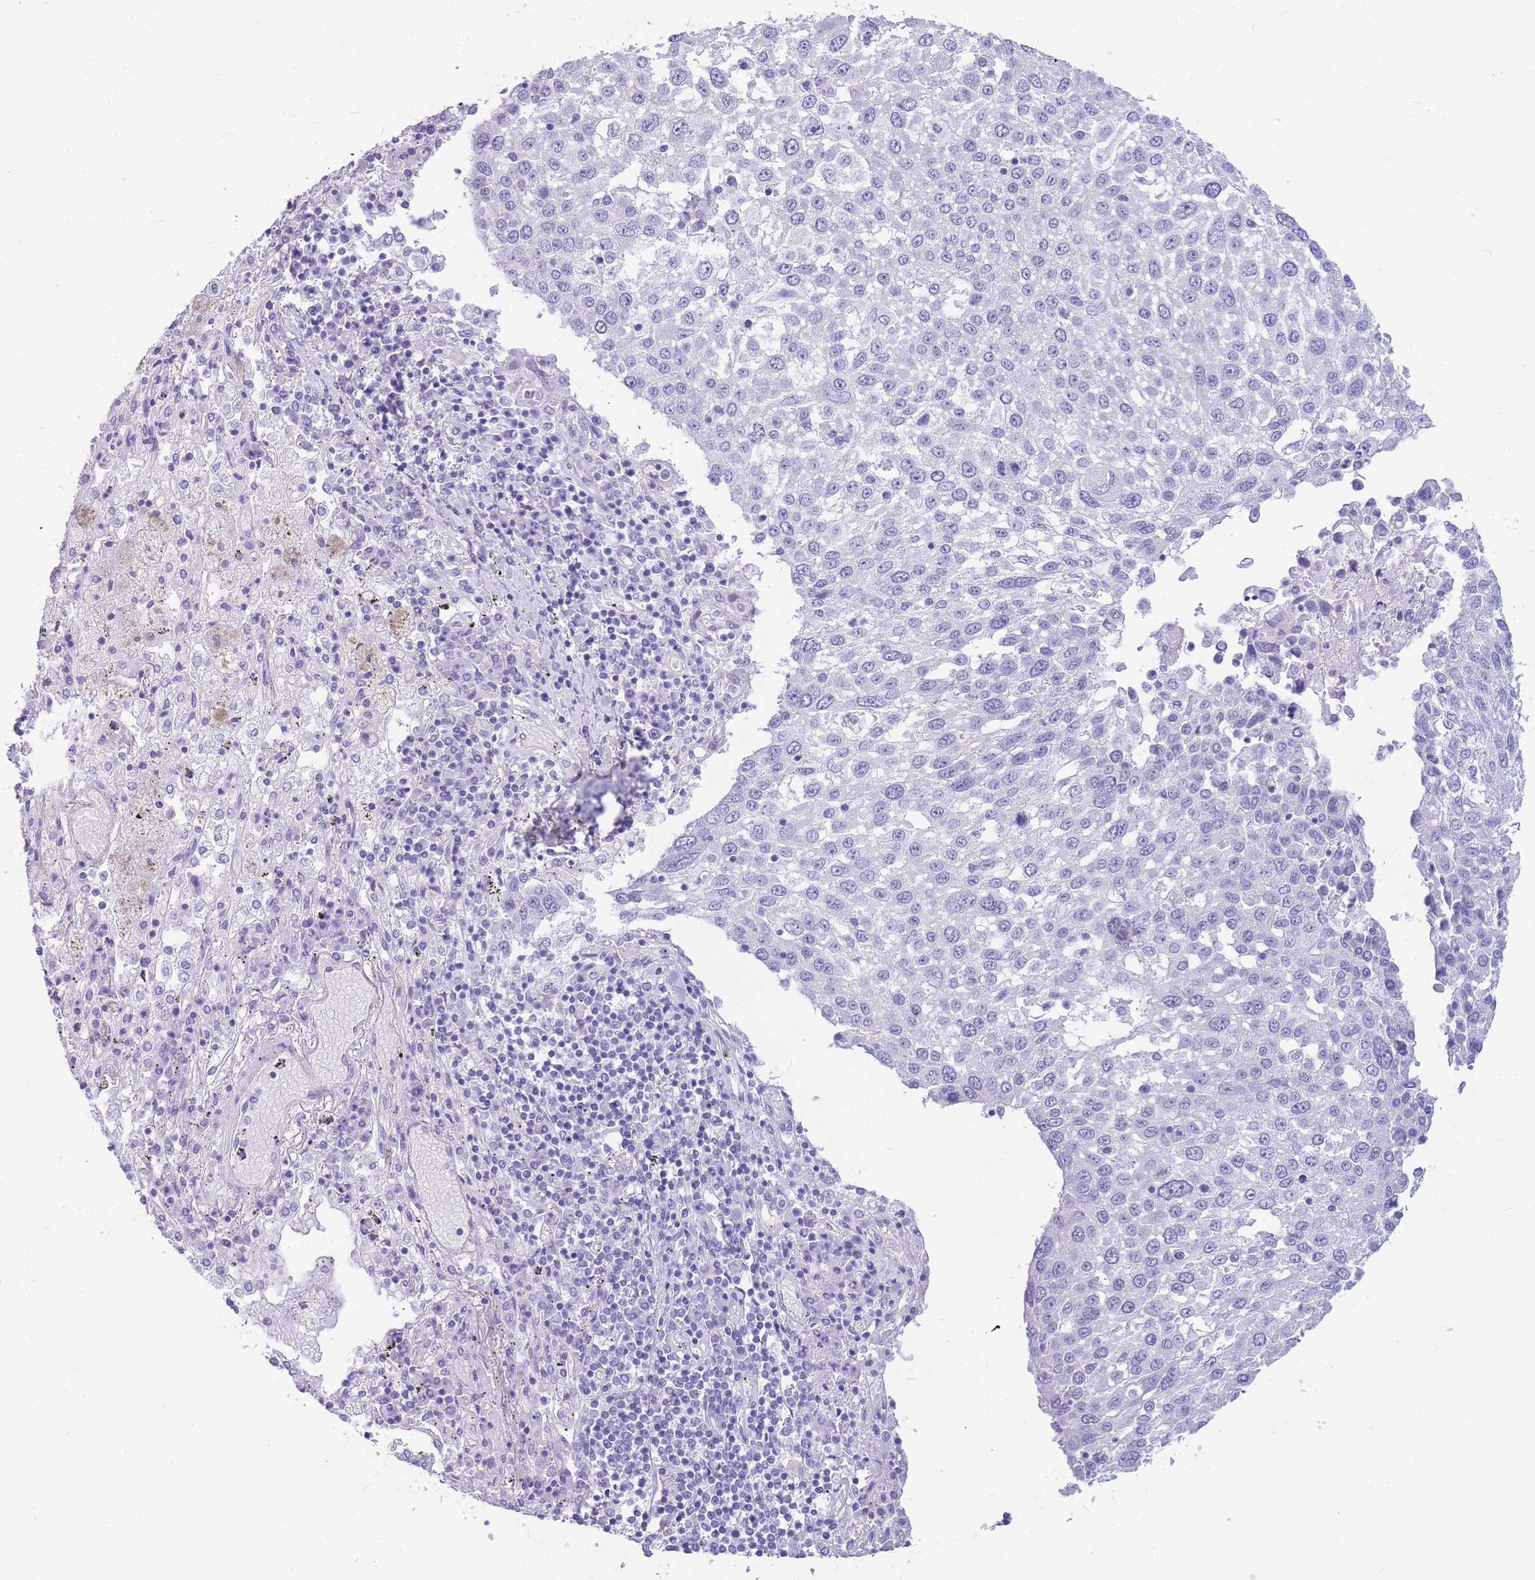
{"staining": {"intensity": "negative", "quantity": "none", "location": "none"}, "tissue": "lung cancer", "cell_type": "Tumor cells", "image_type": "cancer", "snomed": [{"axis": "morphology", "description": "Squamous cell carcinoma, NOS"}, {"axis": "topography", "description": "Lung"}], "caption": "An IHC histopathology image of lung cancer (squamous cell carcinoma) is shown. There is no staining in tumor cells of lung cancer (squamous cell carcinoma). (Immunohistochemistry, brightfield microscopy, high magnification).", "gene": "ZNF311", "patient": {"sex": "male", "age": 65}}